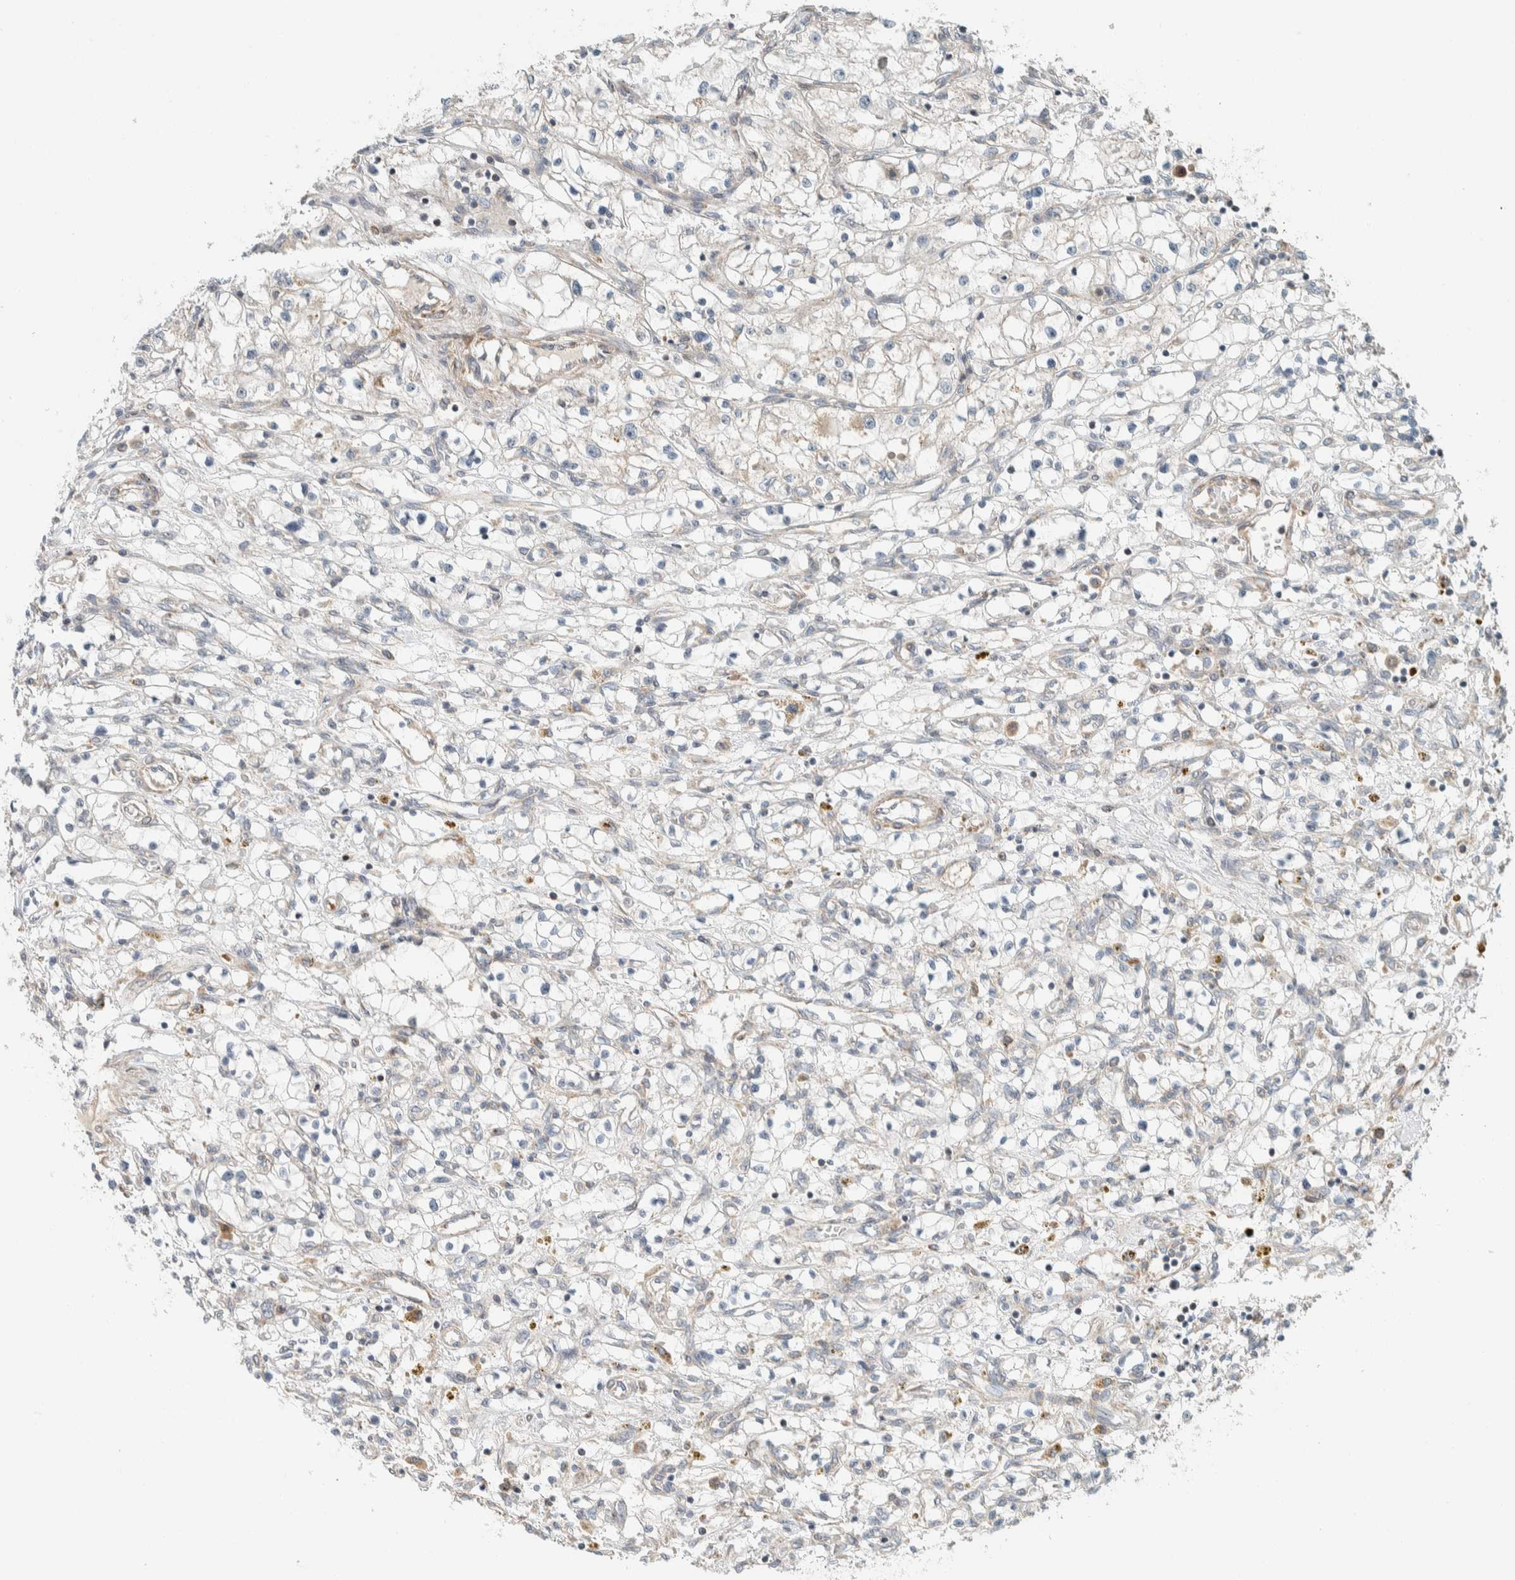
{"staining": {"intensity": "negative", "quantity": "none", "location": "none"}, "tissue": "renal cancer", "cell_type": "Tumor cells", "image_type": "cancer", "snomed": [{"axis": "morphology", "description": "Adenocarcinoma, NOS"}, {"axis": "topography", "description": "Kidney"}], "caption": "The micrograph reveals no staining of tumor cells in renal adenocarcinoma. Brightfield microscopy of immunohistochemistry (IHC) stained with DAB (brown) and hematoxylin (blue), captured at high magnification.", "gene": "SLFN12L", "patient": {"sex": "male", "age": 68}}